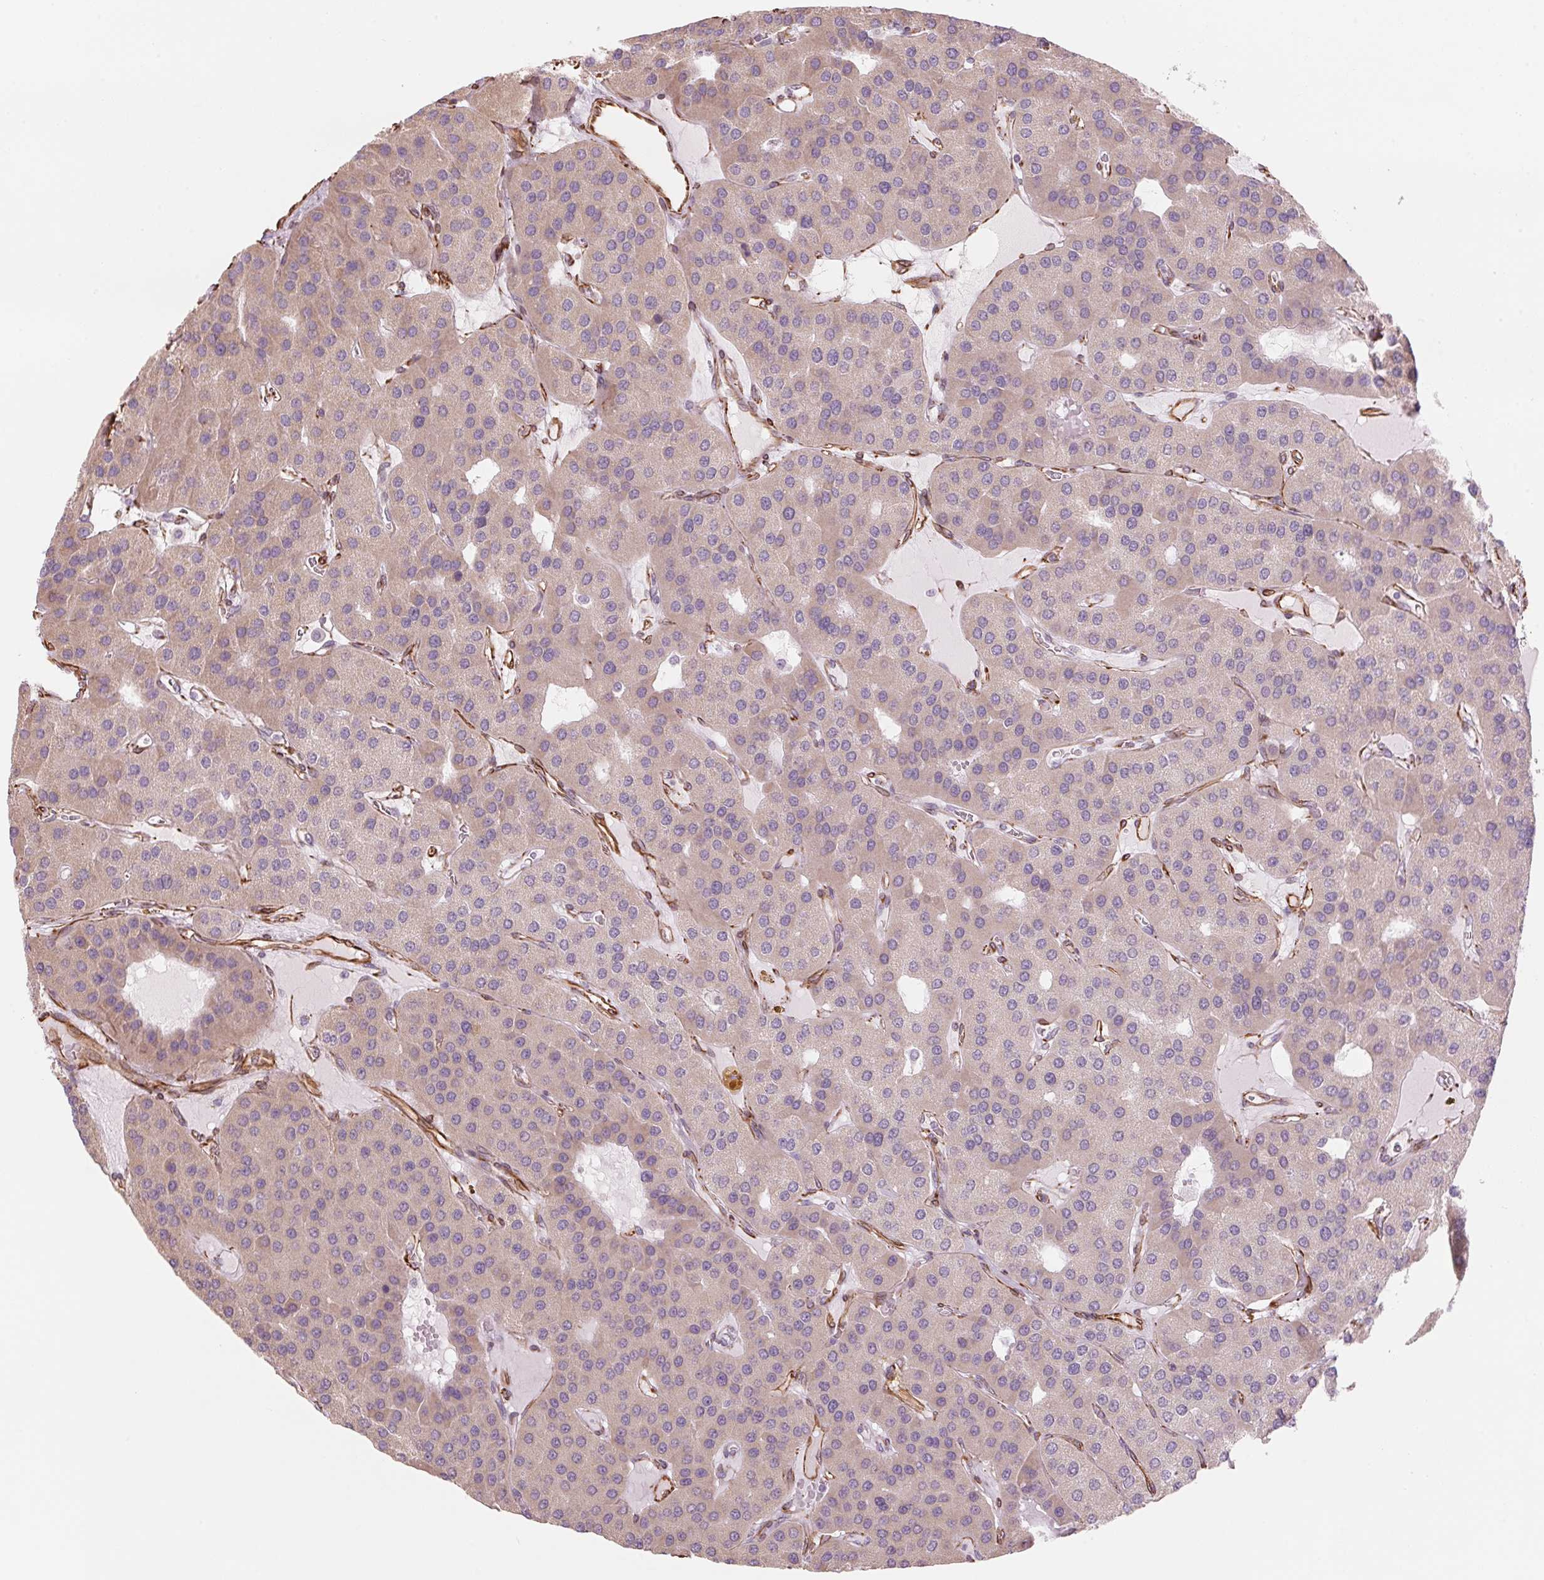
{"staining": {"intensity": "negative", "quantity": "none", "location": "none"}, "tissue": "parathyroid gland", "cell_type": "Glandular cells", "image_type": "normal", "snomed": [{"axis": "morphology", "description": "Normal tissue, NOS"}, {"axis": "morphology", "description": "Adenoma, NOS"}, {"axis": "topography", "description": "Parathyroid gland"}], "caption": "A high-resolution image shows IHC staining of benign parathyroid gland, which shows no significant staining in glandular cells.", "gene": "CLPS", "patient": {"sex": "female", "age": 86}}